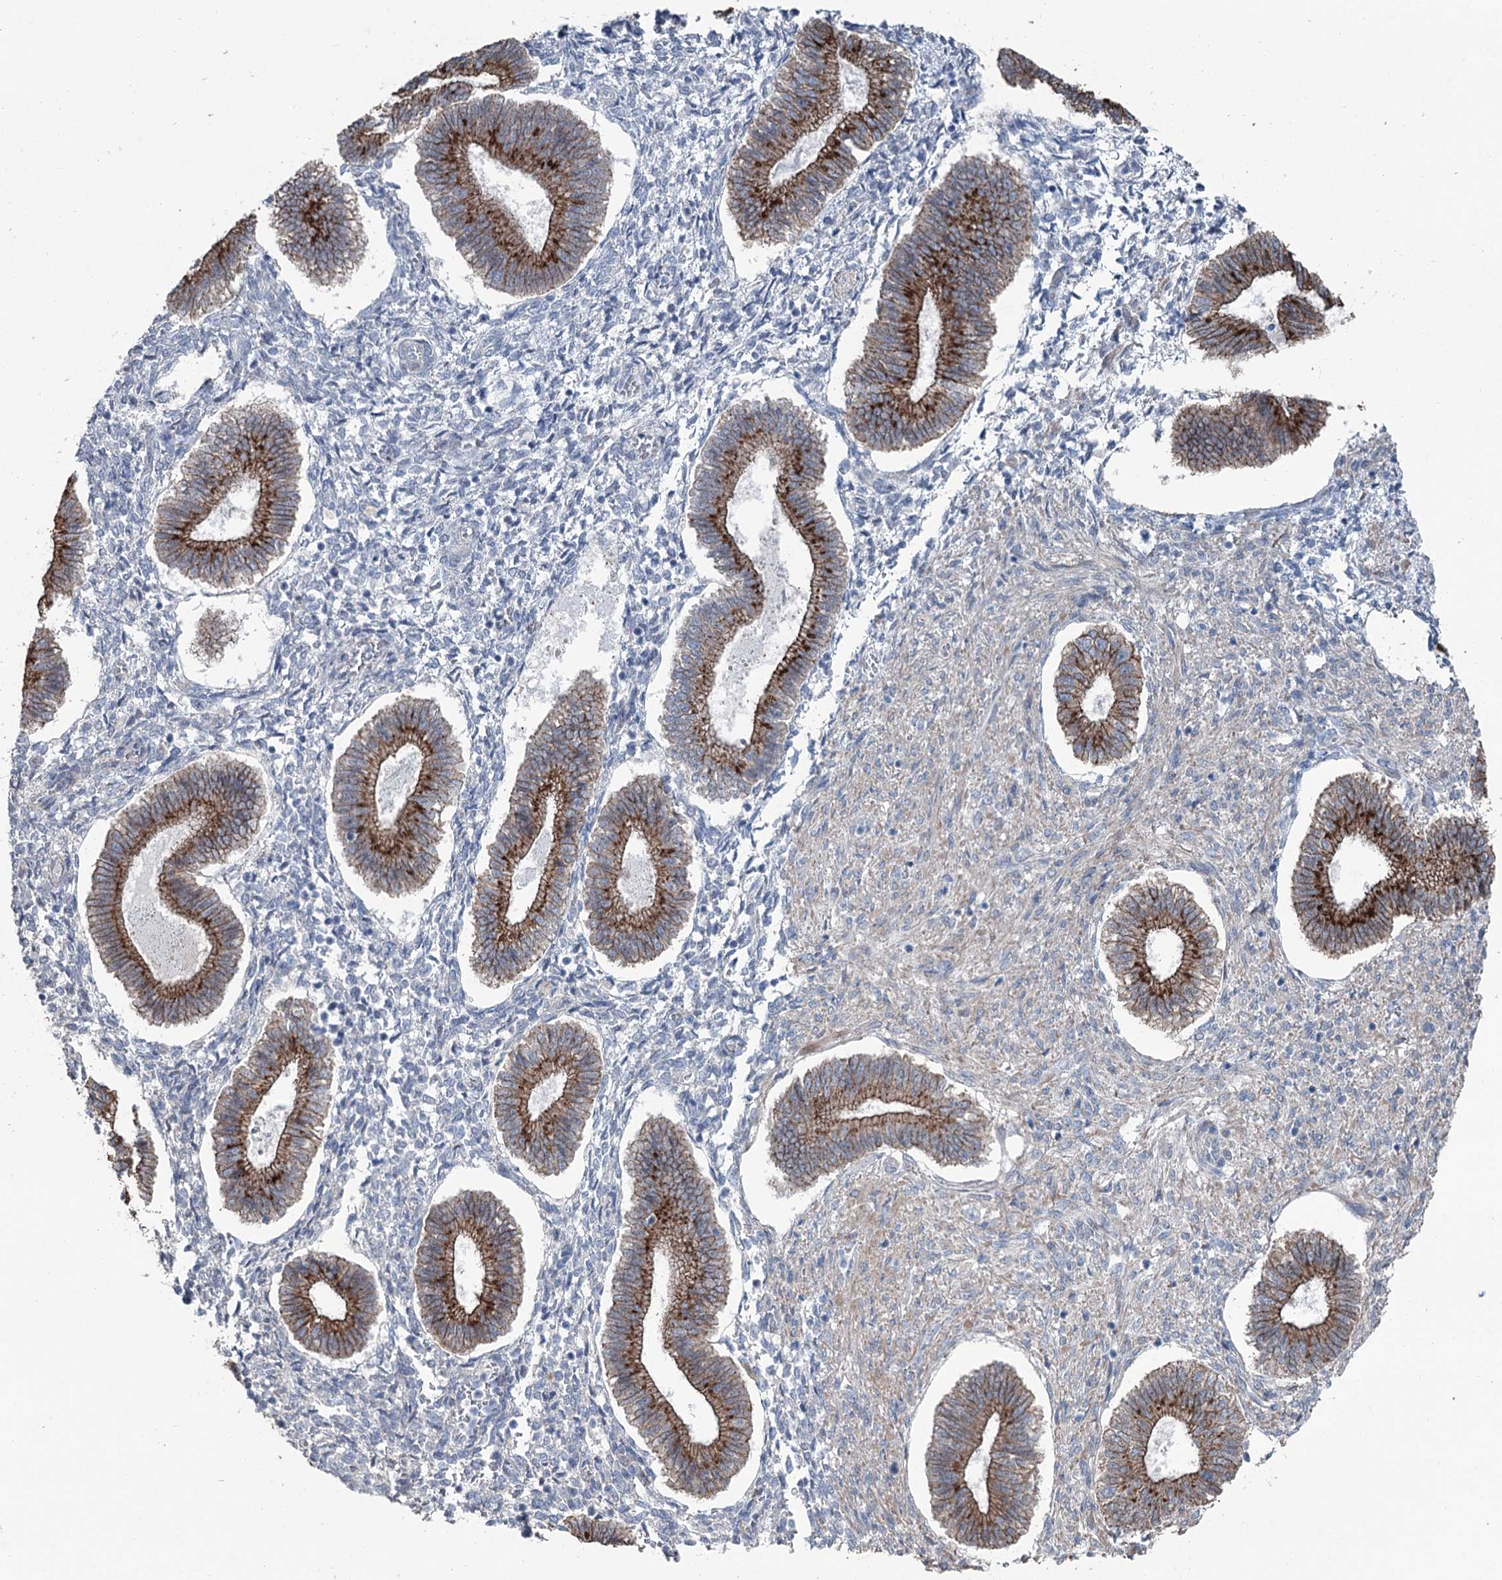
{"staining": {"intensity": "negative", "quantity": "none", "location": "none"}, "tissue": "endometrium", "cell_type": "Cells in endometrial stroma", "image_type": "normal", "snomed": [{"axis": "morphology", "description": "Normal tissue, NOS"}, {"axis": "topography", "description": "Endometrium"}], "caption": "The immunohistochemistry (IHC) micrograph has no significant staining in cells in endometrial stroma of endometrium.", "gene": "FAM120B", "patient": {"sex": "female", "age": 25}}